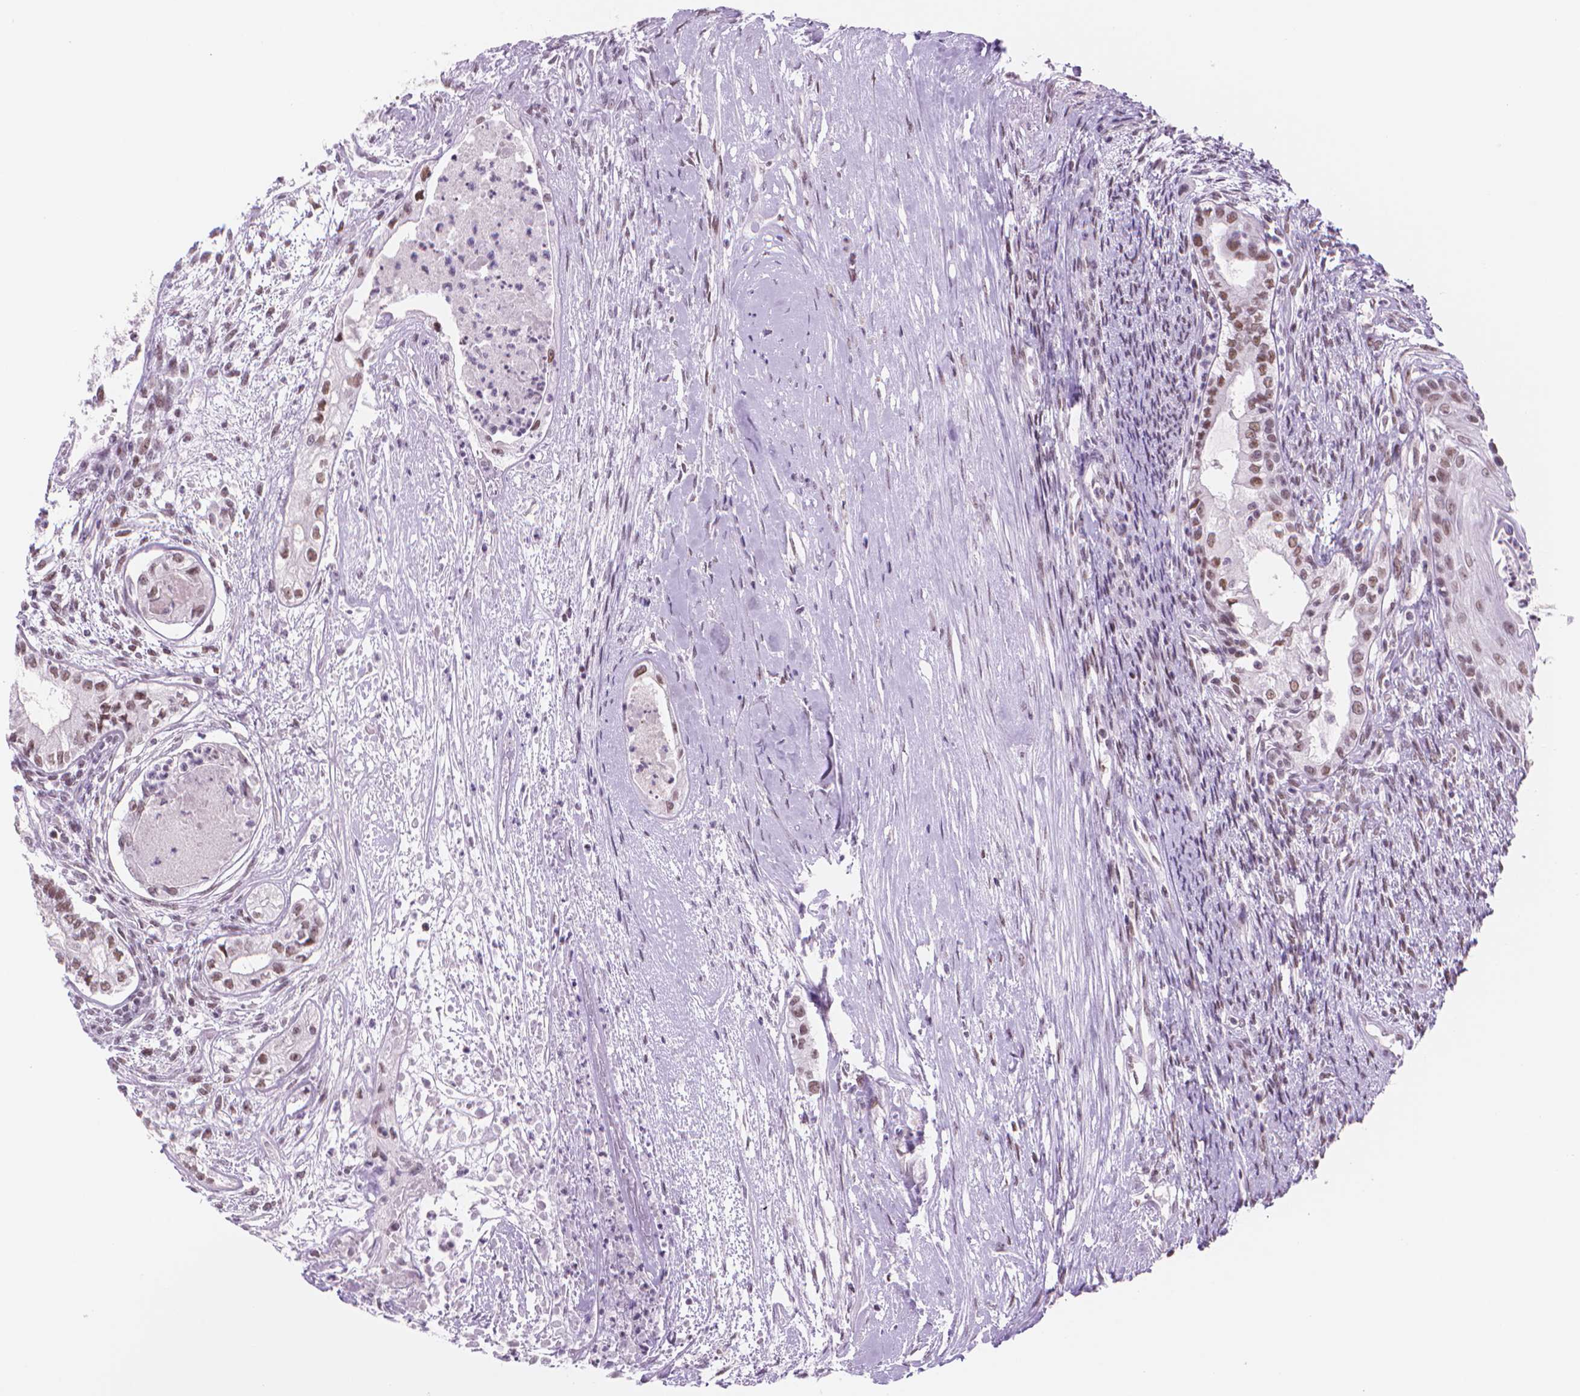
{"staining": {"intensity": "moderate", "quantity": ">75%", "location": "nuclear"}, "tissue": "testis cancer", "cell_type": "Tumor cells", "image_type": "cancer", "snomed": [{"axis": "morphology", "description": "Carcinoma, Embryonal, NOS"}, {"axis": "topography", "description": "Testis"}], "caption": "The micrograph shows staining of testis cancer (embryonal carcinoma), revealing moderate nuclear protein staining (brown color) within tumor cells.", "gene": "POLR3D", "patient": {"sex": "male", "age": 37}}